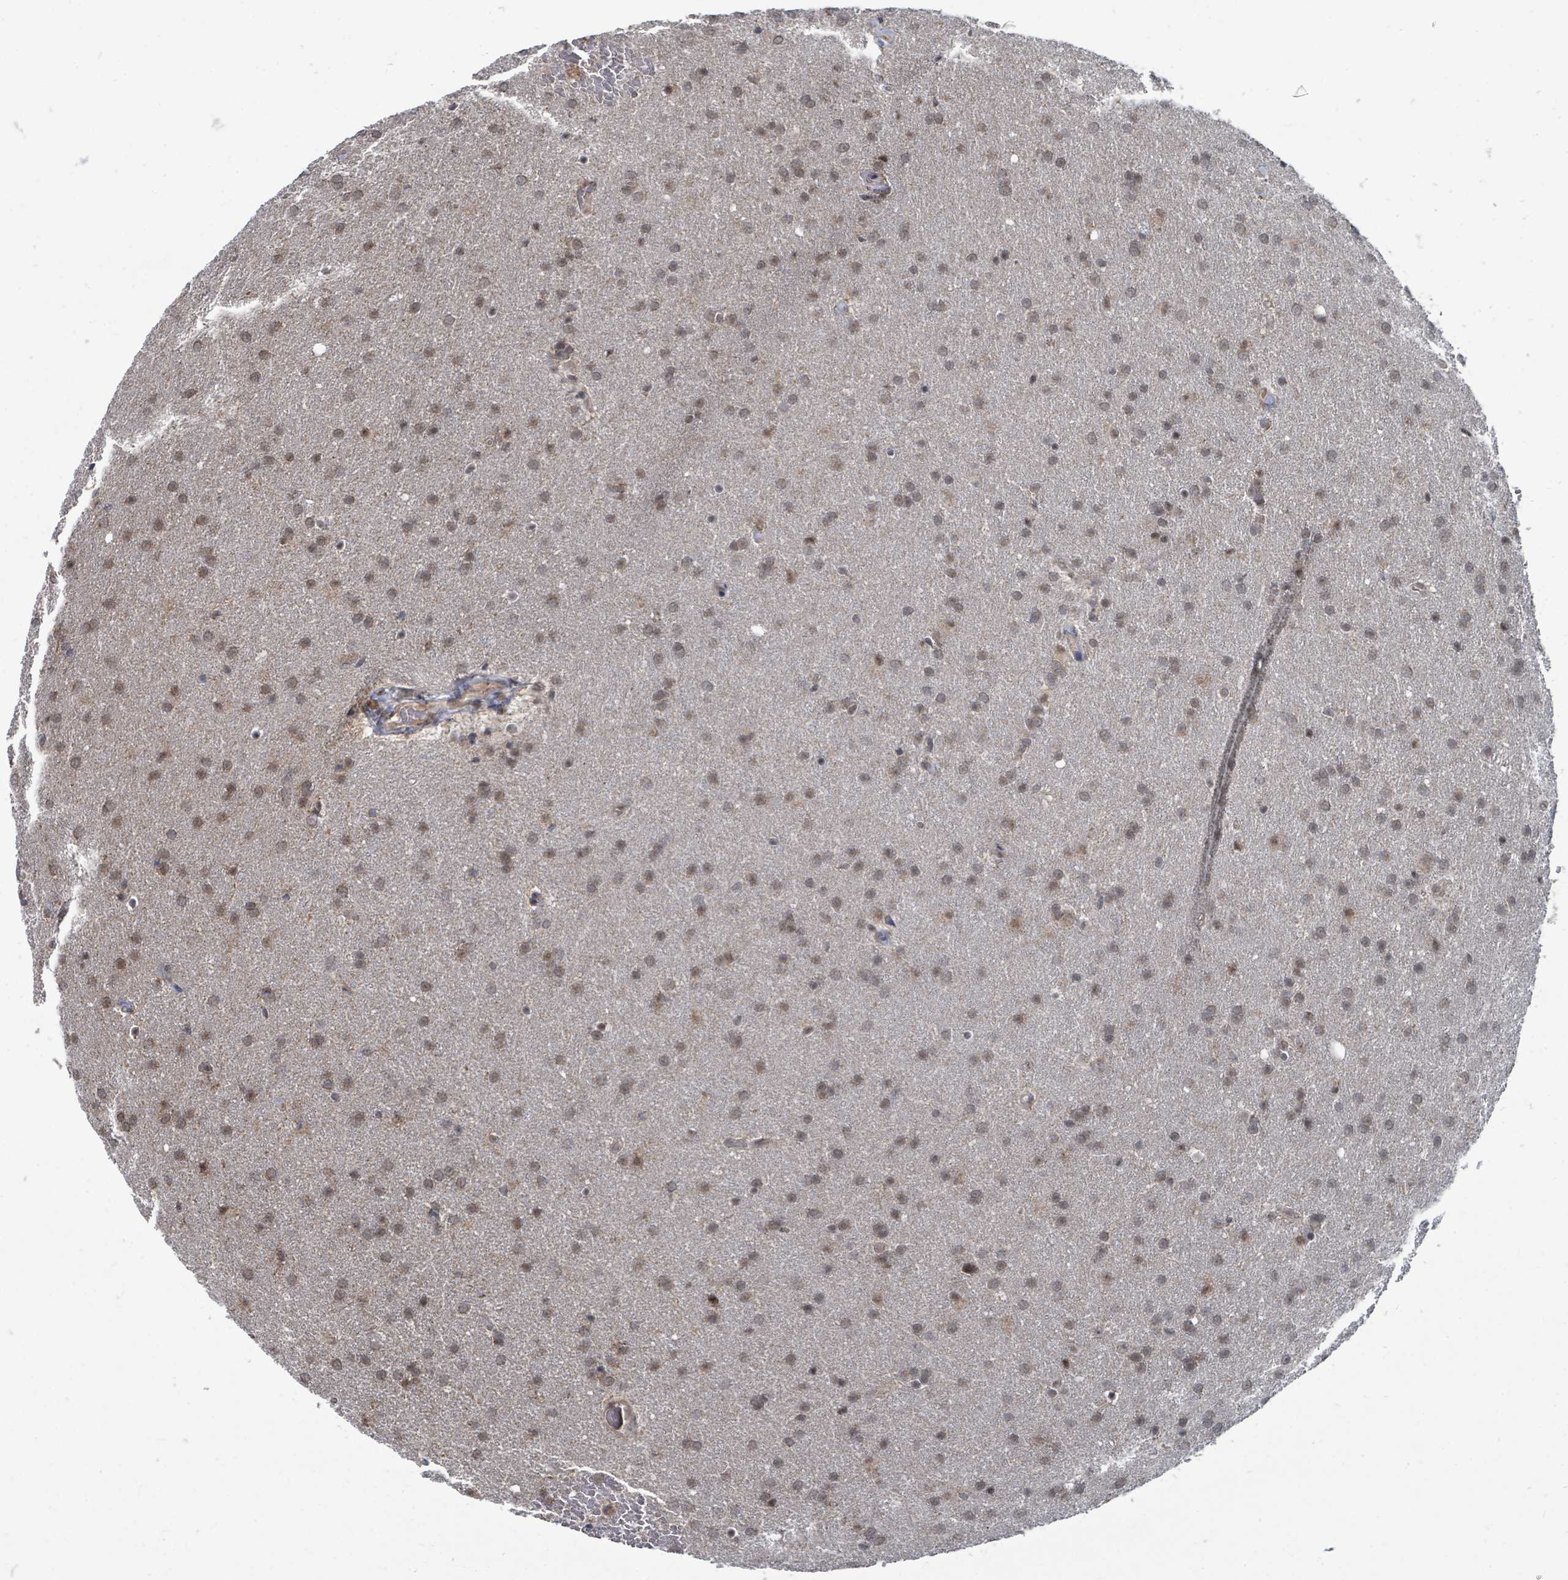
{"staining": {"intensity": "weak", "quantity": ">75%", "location": "cytoplasmic/membranous,nuclear"}, "tissue": "glioma", "cell_type": "Tumor cells", "image_type": "cancer", "snomed": [{"axis": "morphology", "description": "Glioma, malignant, Low grade"}, {"axis": "topography", "description": "Brain"}], "caption": "IHC of human malignant glioma (low-grade) reveals low levels of weak cytoplasmic/membranous and nuclear staining in approximately >75% of tumor cells.", "gene": "MAGOHB", "patient": {"sex": "female", "age": 32}}